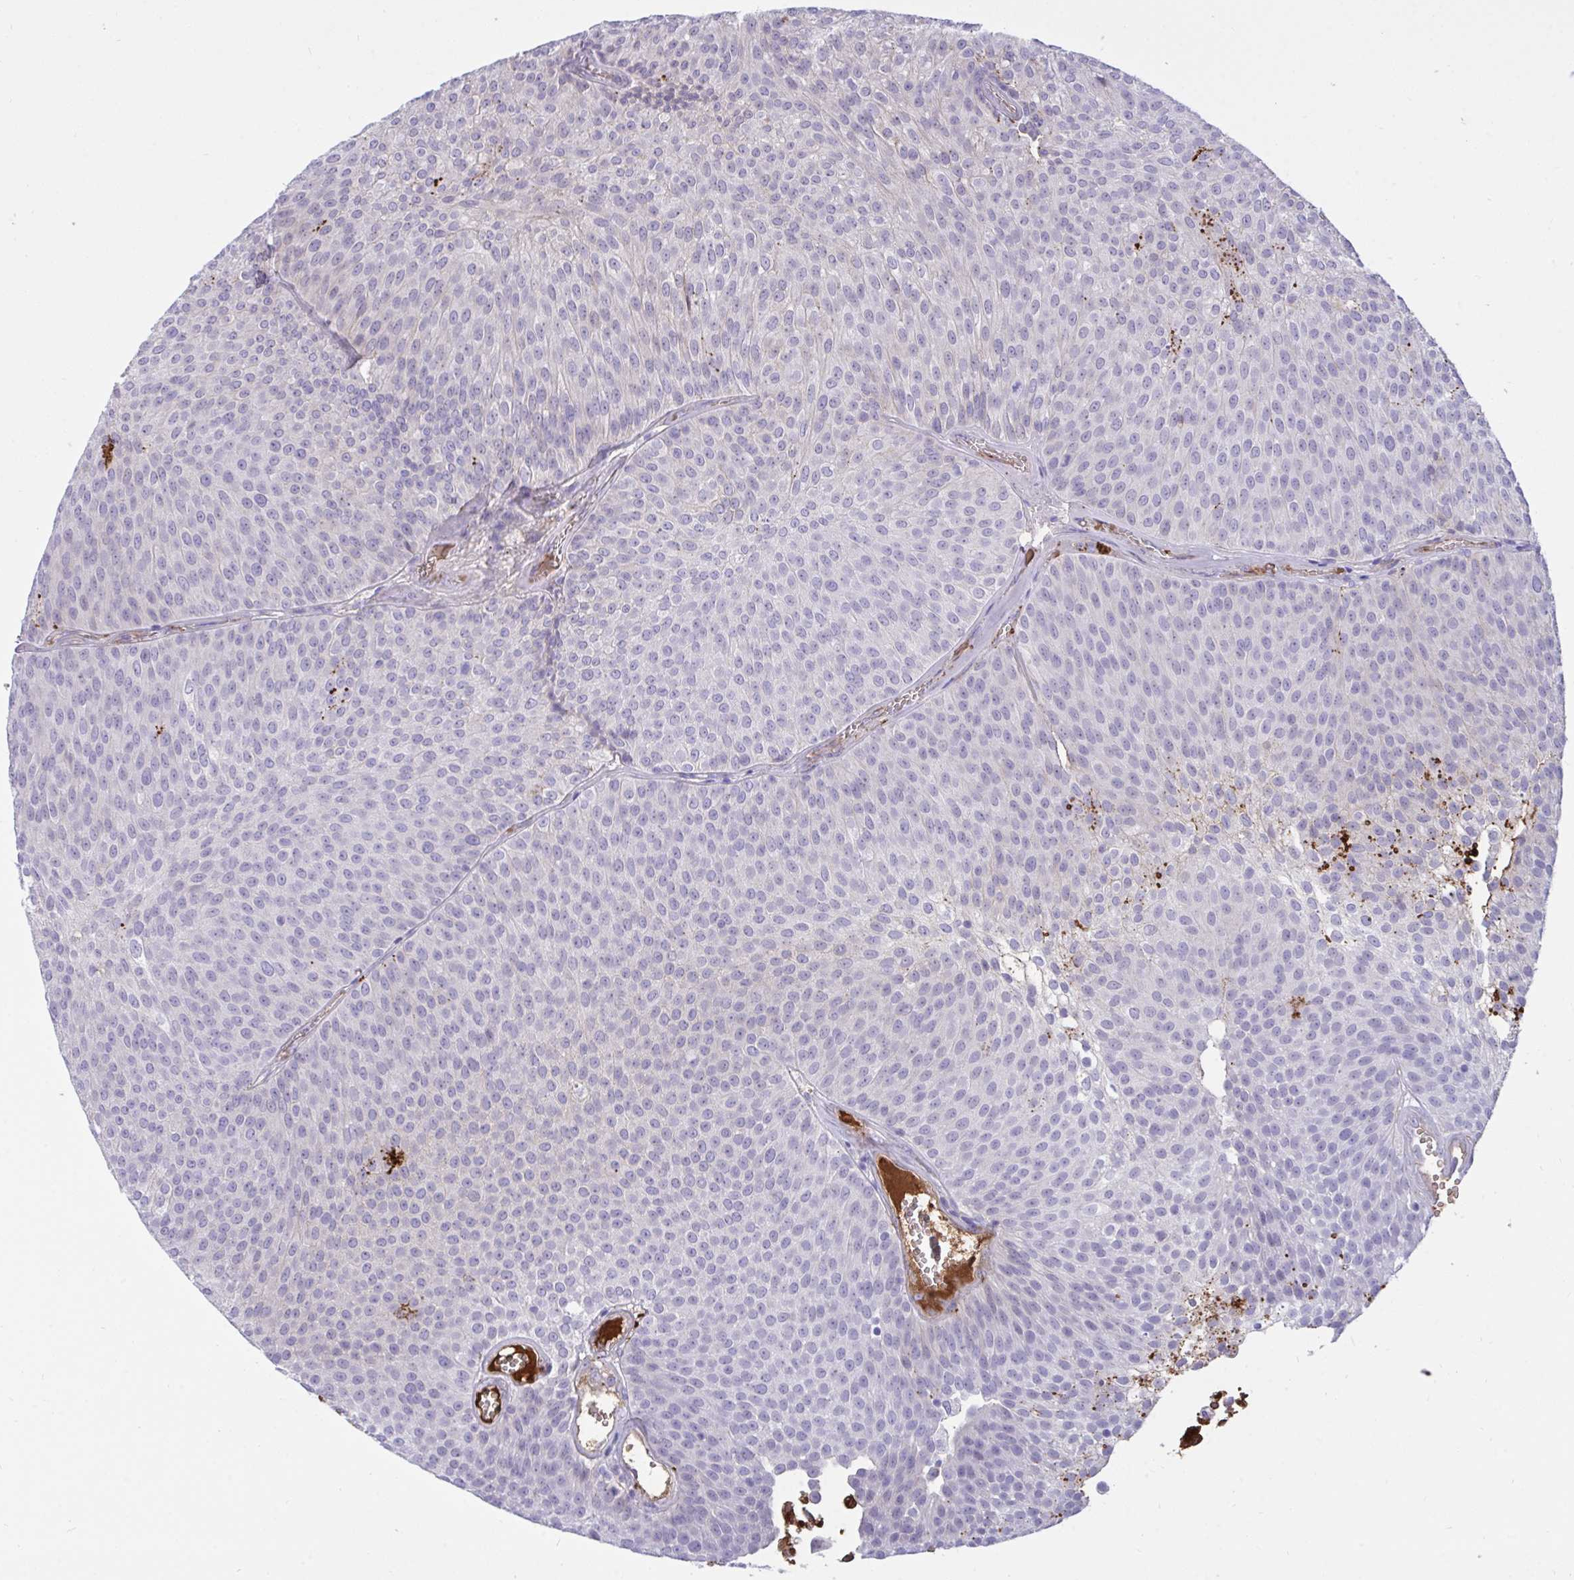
{"staining": {"intensity": "negative", "quantity": "none", "location": "none"}, "tissue": "urothelial cancer", "cell_type": "Tumor cells", "image_type": "cancer", "snomed": [{"axis": "morphology", "description": "Urothelial carcinoma, Low grade"}, {"axis": "topography", "description": "Urinary bladder"}], "caption": "The histopathology image shows no significant positivity in tumor cells of low-grade urothelial carcinoma.", "gene": "F2", "patient": {"sex": "female", "age": 79}}